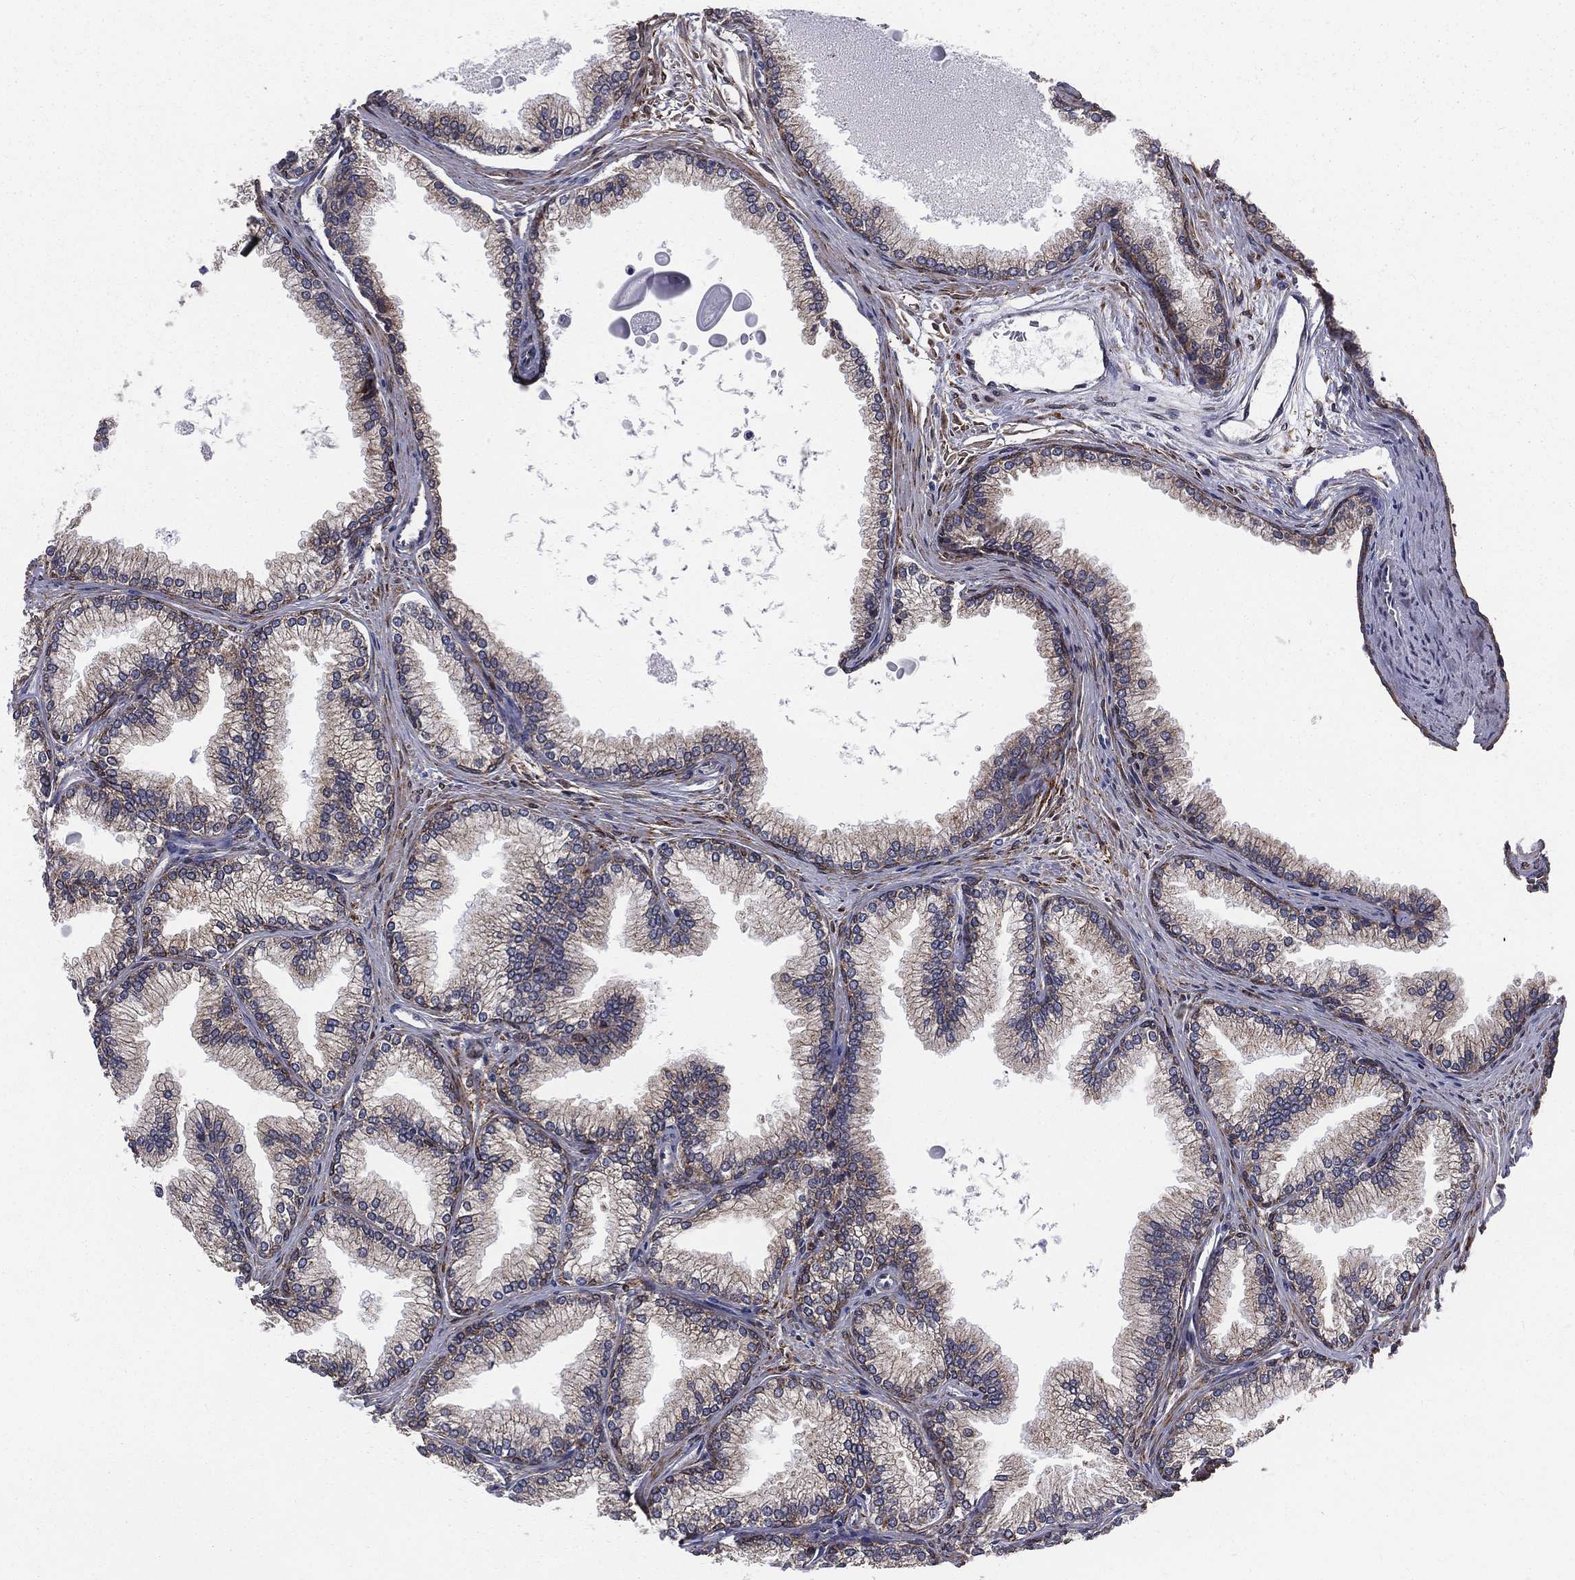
{"staining": {"intensity": "moderate", "quantity": ">75%", "location": "cytoplasmic/membranous"}, "tissue": "prostate", "cell_type": "Glandular cells", "image_type": "normal", "snomed": [{"axis": "morphology", "description": "Normal tissue, NOS"}, {"axis": "topography", "description": "Prostate"}], "caption": "The micrograph reveals immunohistochemical staining of unremarkable prostate. There is moderate cytoplasmic/membranous expression is present in approximately >75% of glandular cells. The staining was performed using DAB to visualize the protein expression in brown, while the nuclei were stained in blue with hematoxylin (Magnification: 20x).", "gene": "PGRMC1", "patient": {"sex": "male", "age": 72}}